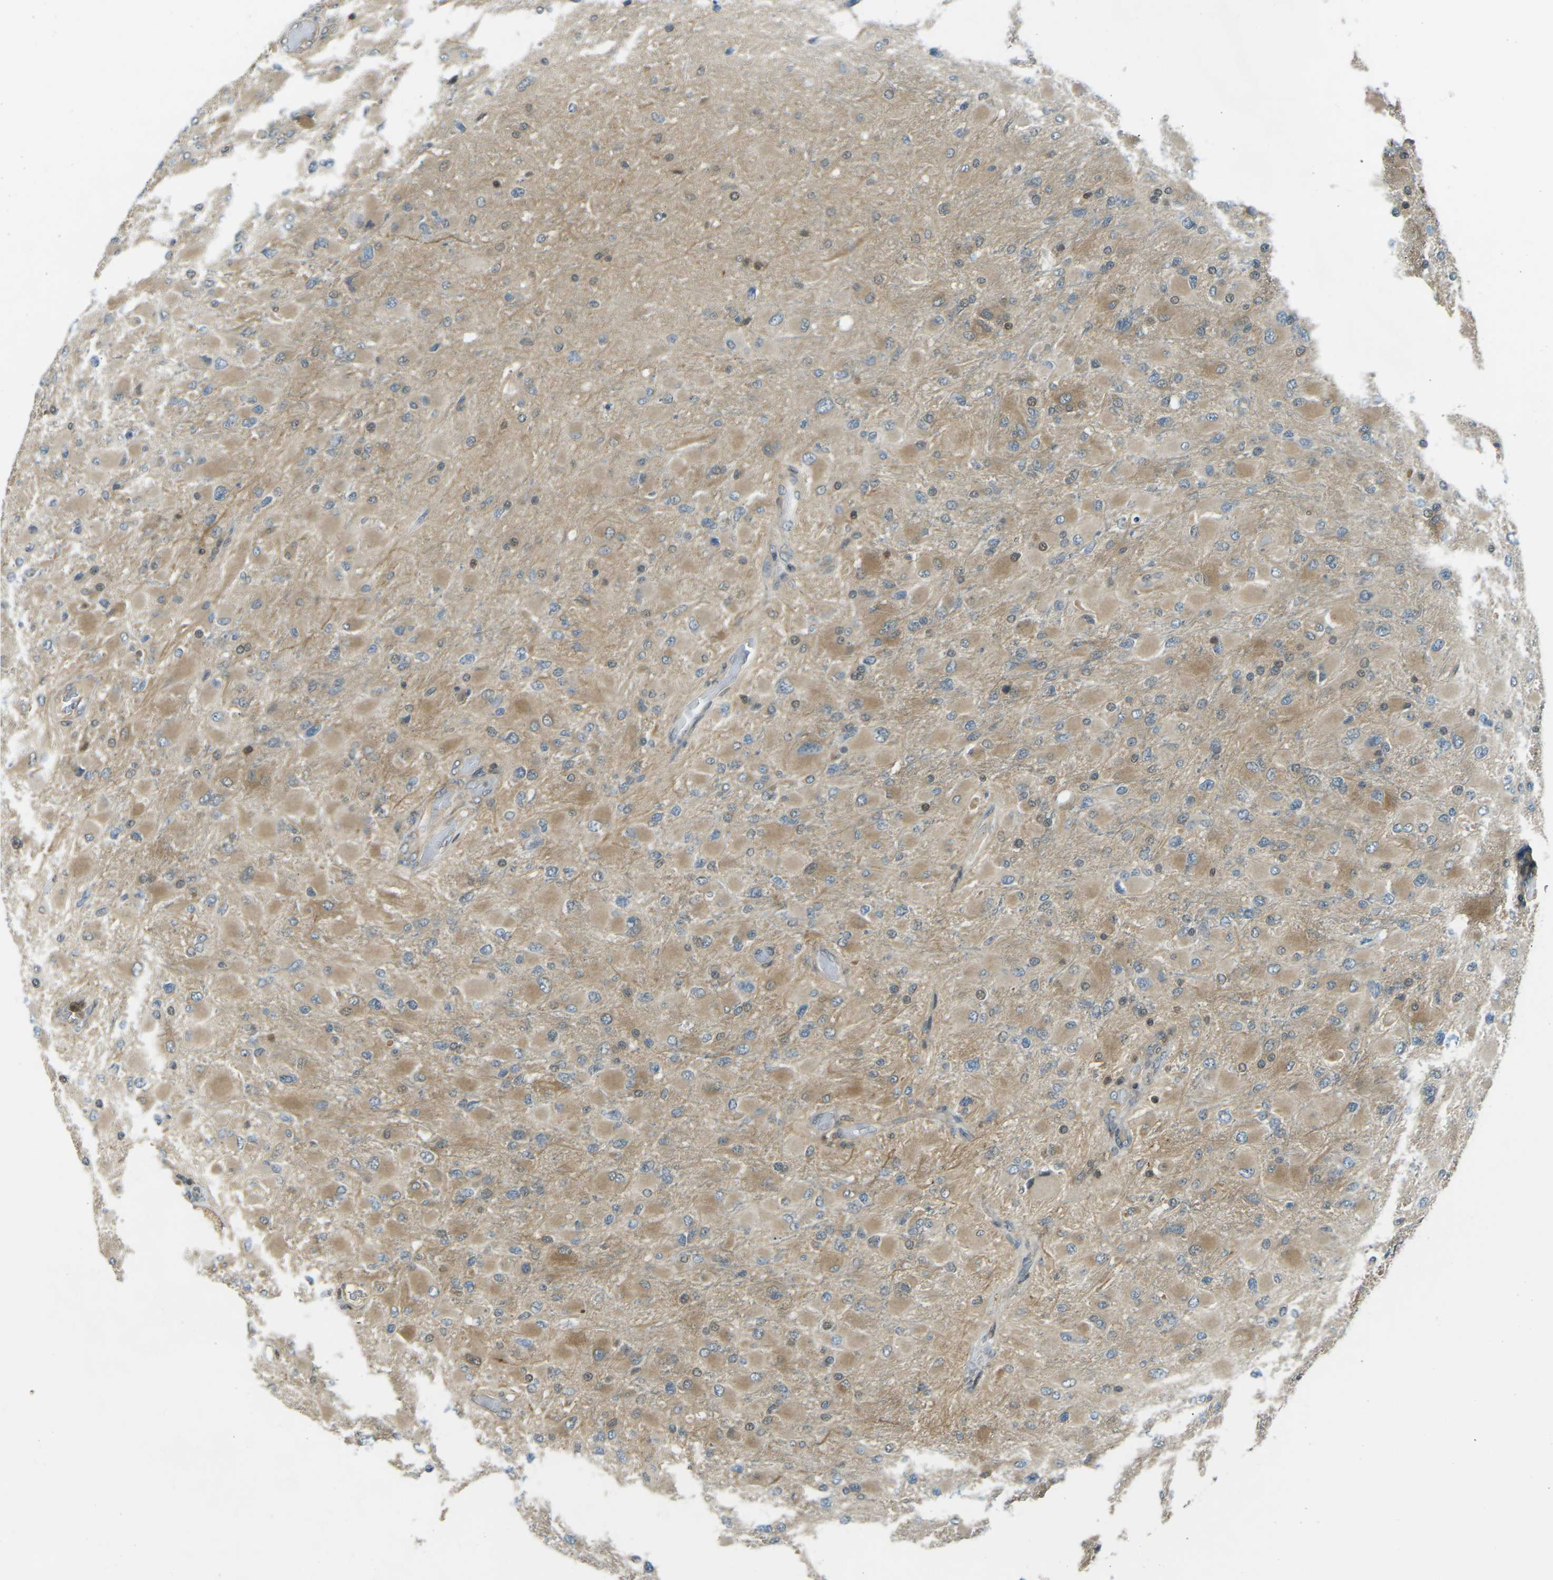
{"staining": {"intensity": "moderate", "quantity": ">75%", "location": "cytoplasmic/membranous,nuclear"}, "tissue": "glioma", "cell_type": "Tumor cells", "image_type": "cancer", "snomed": [{"axis": "morphology", "description": "Glioma, malignant, High grade"}, {"axis": "topography", "description": "Cerebral cortex"}], "caption": "Immunohistochemistry (IHC) staining of glioma, which demonstrates medium levels of moderate cytoplasmic/membranous and nuclear expression in approximately >75% of tumor cells indicating moderate cytoplasmic/membranous and nuclear protein positivity. The staining was performed using DAB (3,3'-diaminobenzidine) (brown) for protein detection and nuclei were counterstained in hematoxylin (blue).", "gene": "PIEZO2", "patient": {"sex": "female", "age": 36}}